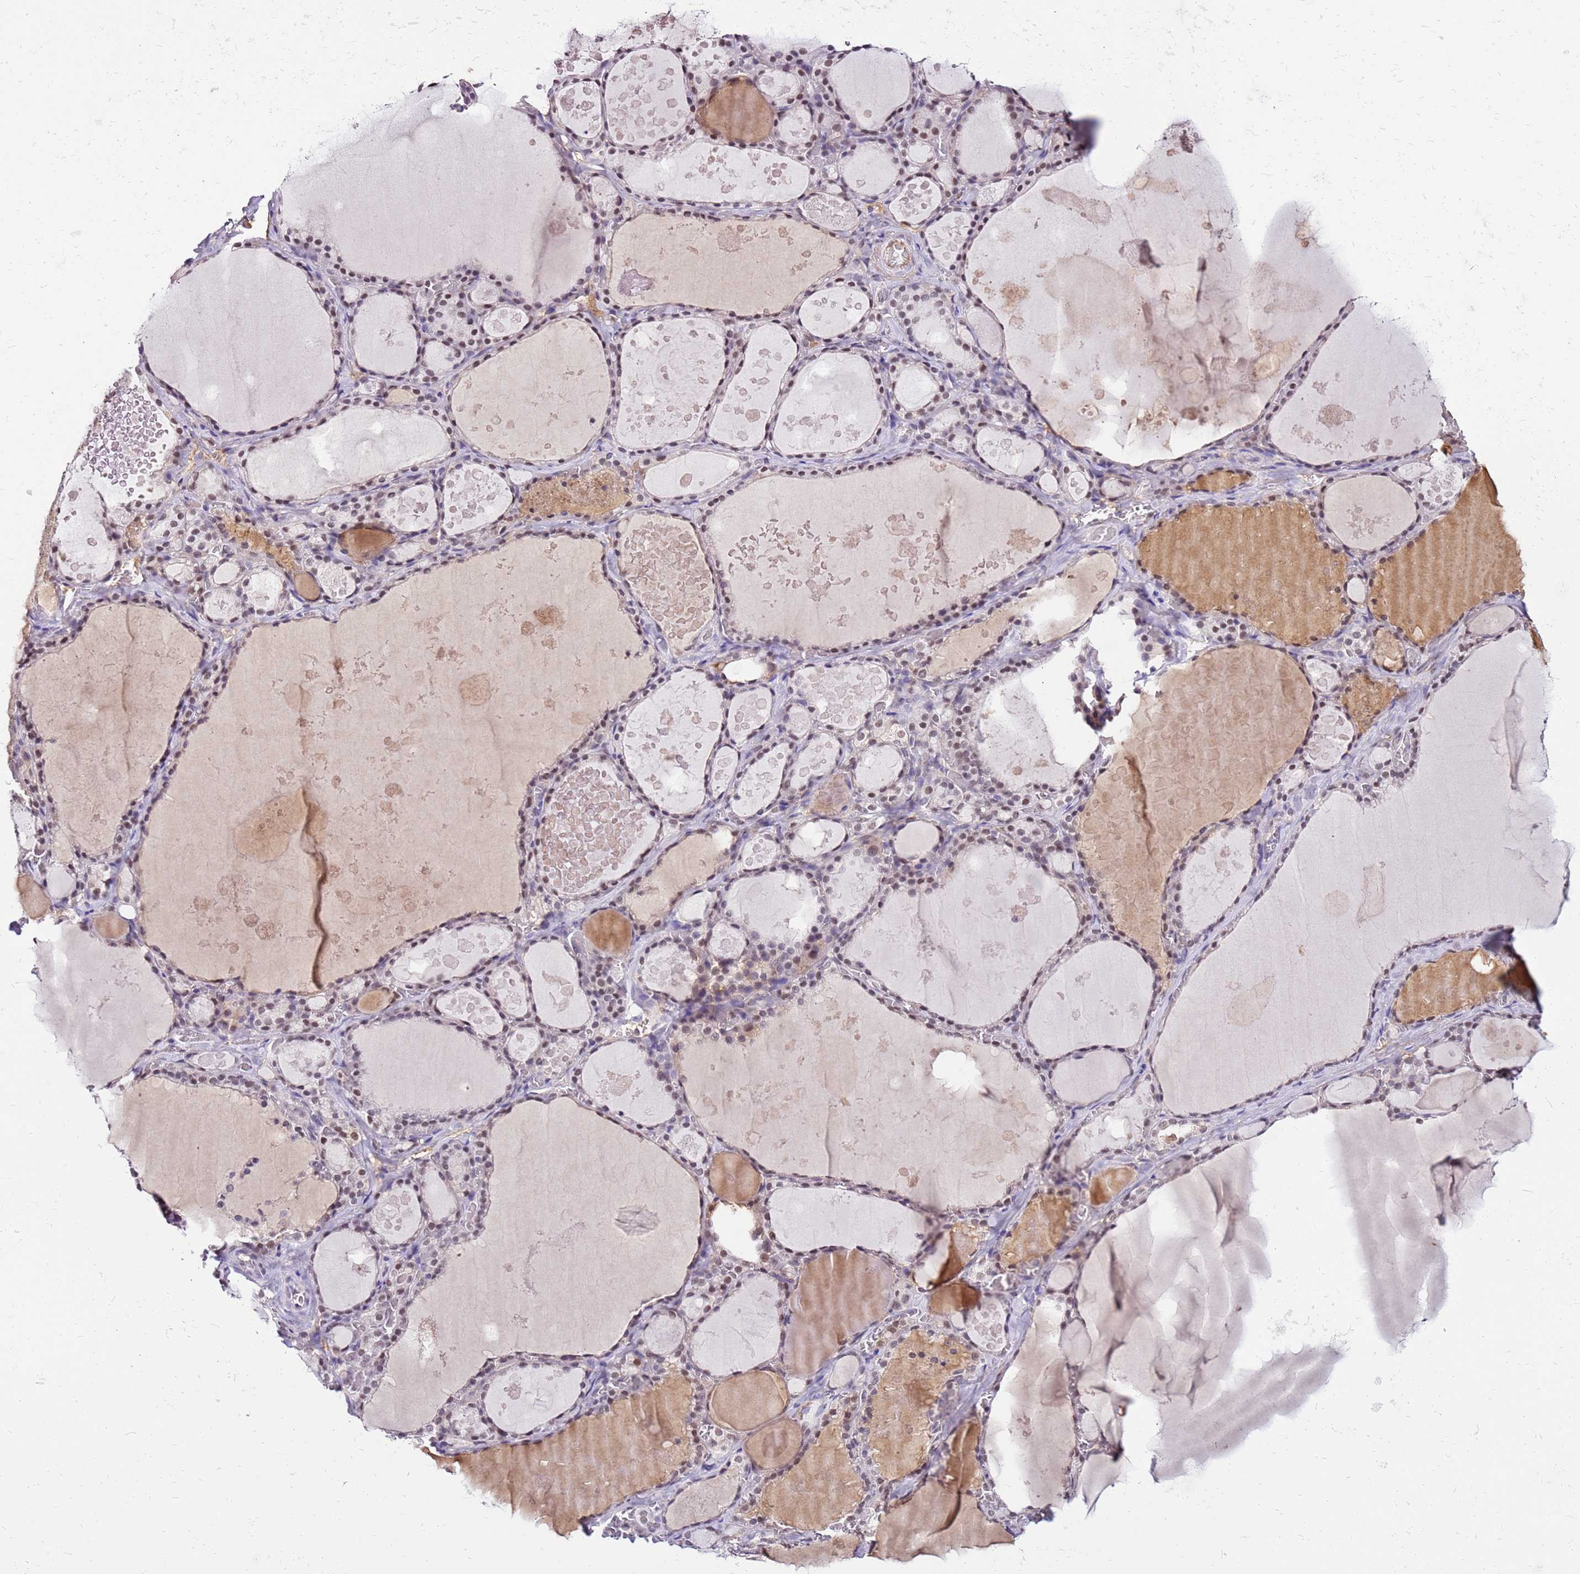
{"staining": {"intensity": "moderate", "quantity": "25%-75%", "location": "nuclear"}, "tissue": "thyroid gland", "cell_type": "Glandular cells", "image_type": "normal", "snomed": [{"axis": "morphology", "description": "Normal tissue, NOS"}, {"axis": "topography", "description": "Thyroid gland"}], "caption": "Protein staining of unremarkable thyroid gland exhibits moderate nuclear staining in approximately 25%-75% of glandular cells. Nuclei are stained in blue.", "gene": "ALDH1A3", "patient": {"sex": "male", "age": 56}}